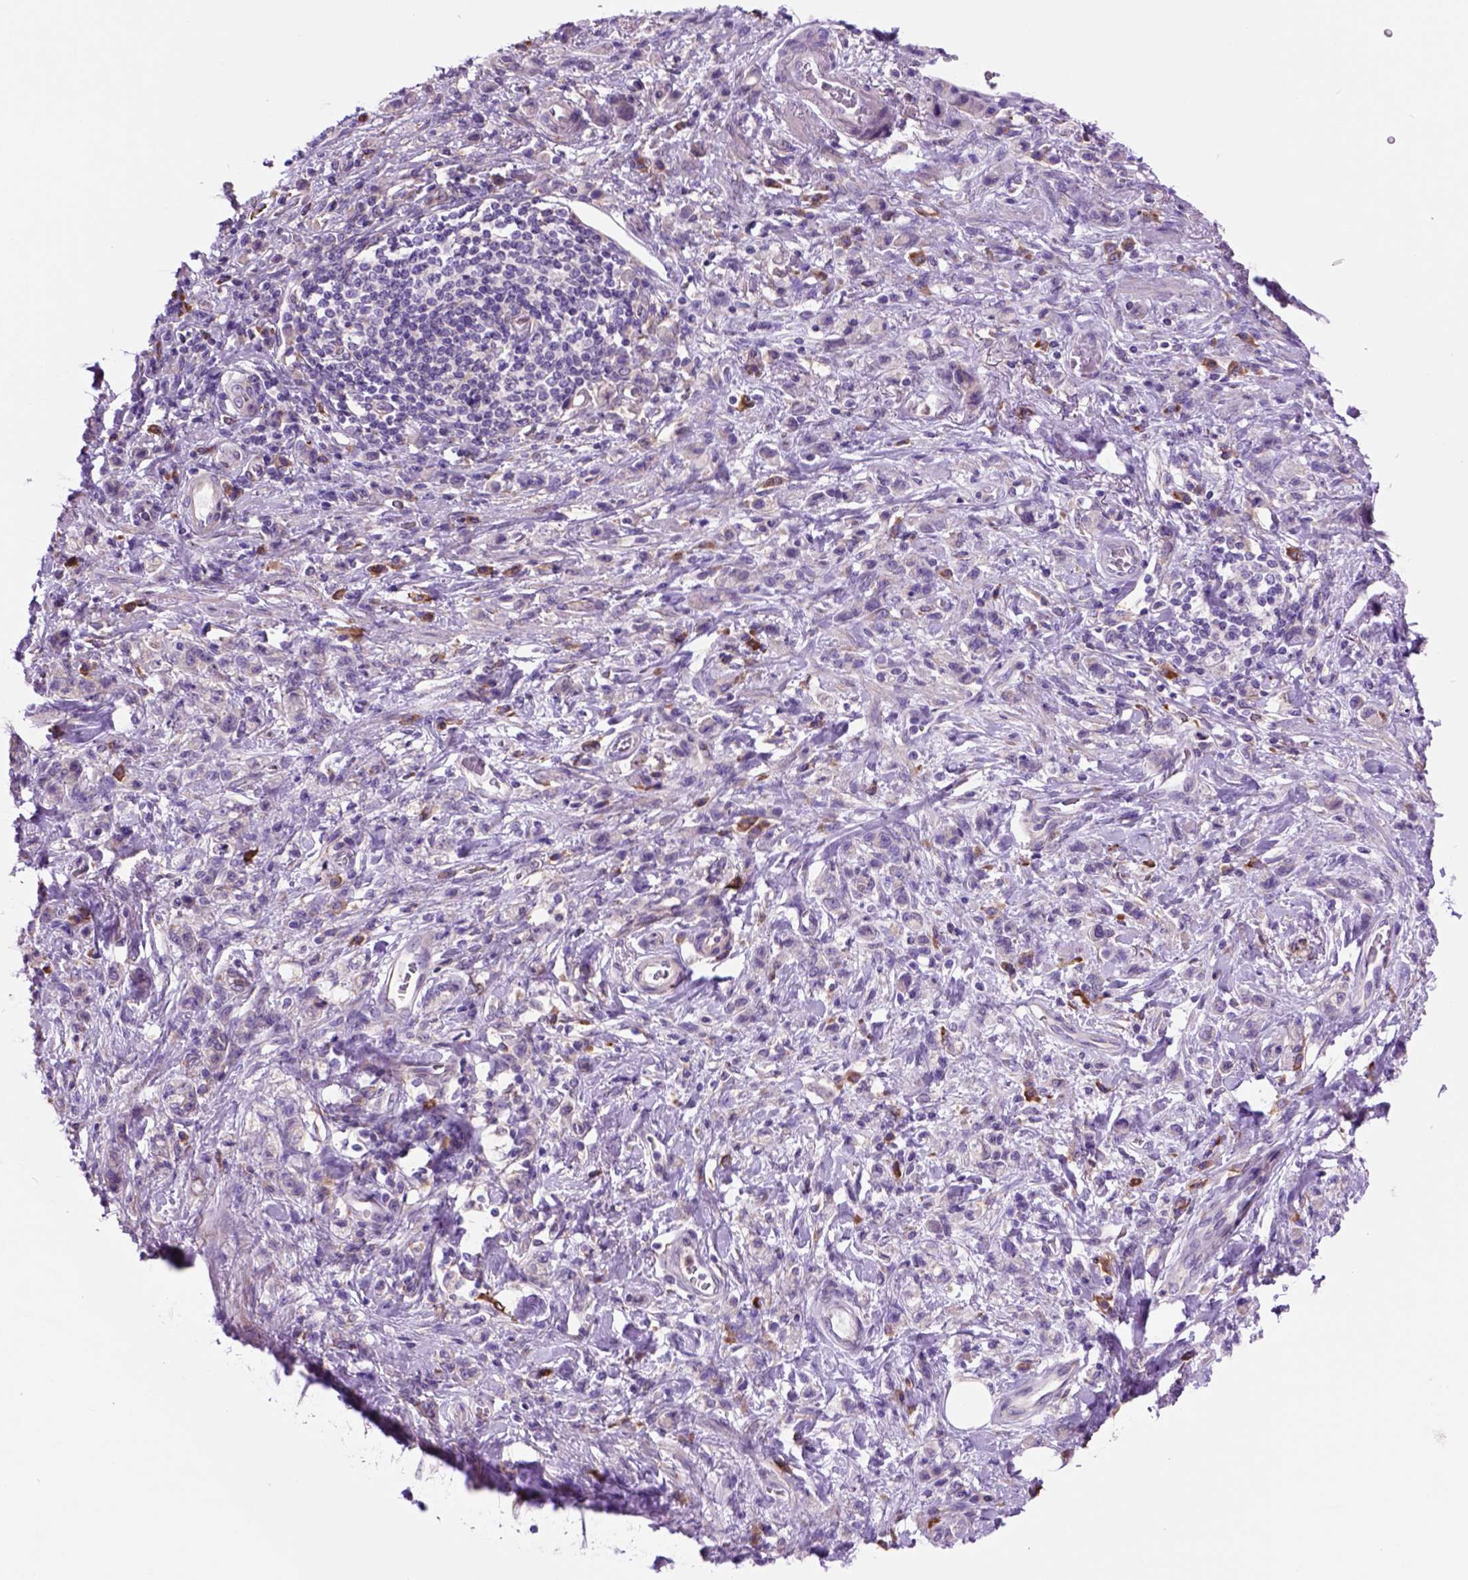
{"staining": {"intensity": "negative", "quantity": "none", "location": "none"}, "tissue": "stomach cancer", "cell_type": "Tumor cells", "image_type": "cancer", "snomed": [{"axis": "morphology", "description": "Adenocarcinoma, NOS"}, {"axis": "topography", "description": "Stomach"}], "caption": "Image shows no protein positivity in tumor cells of stomach cancer tissue. Brightfield microscopy of IHC stained with DAB (brown) and hematoxylin (blue), captured at high magnification.", "gene": "PIAS3", "patient": {"sex": "male", "age": 77}}